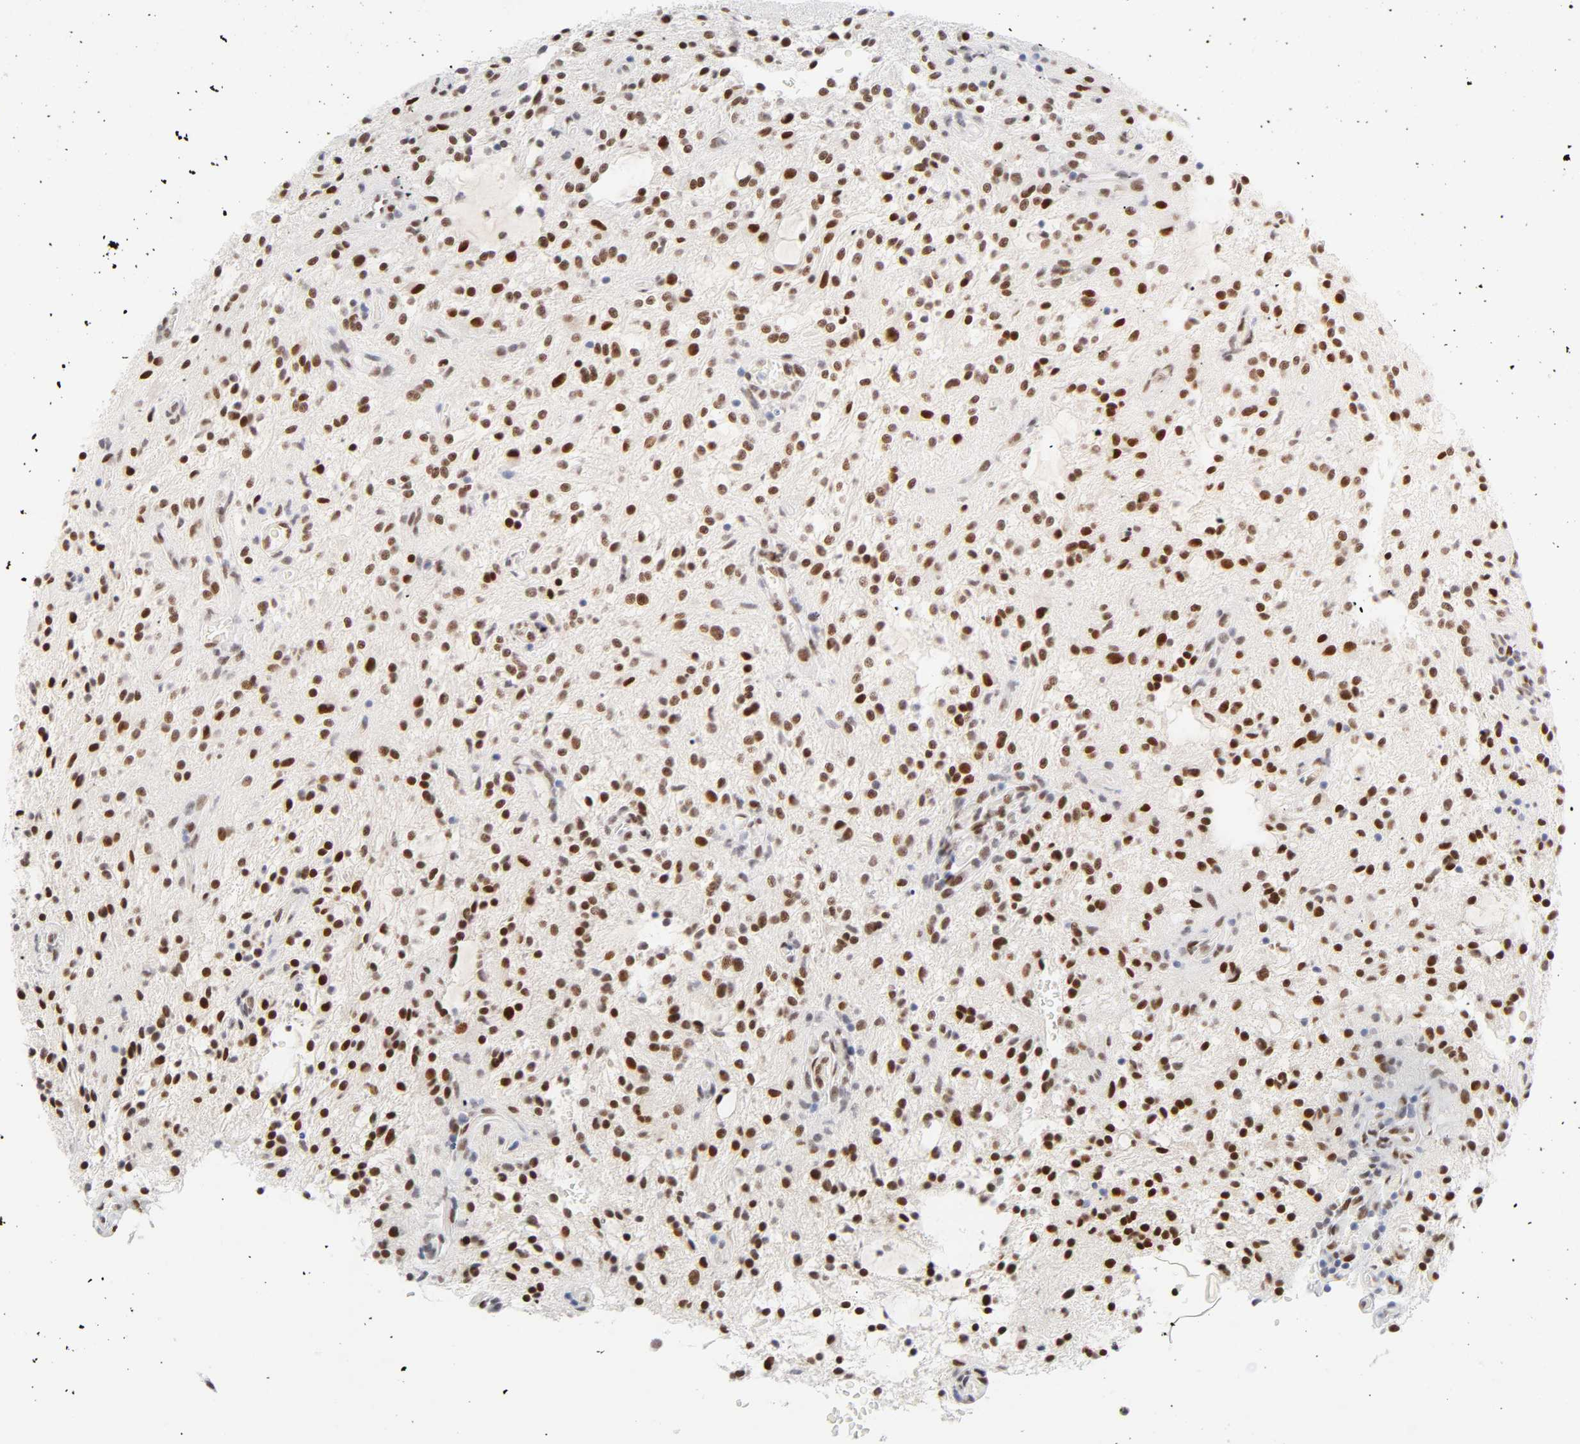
{"staining": {"intensity": "strong", "quantity": ">75%", "location": "nuclear"}, "tissue": "glioma", "cell_type": "Tumor cells", "image_type": "cancer", "snomed": [{"axis": "morphology", "description": "Glioma, malignant, NOS"}, {"axis": "topography", "description": "Cerebellum"}], "caption": "Tumor cells exhibit high levels of strong nuclear positivity in about >75% of cells in human glioma.", "gene": "NFIC", "patient": {"sex": "female", "age": 10}}